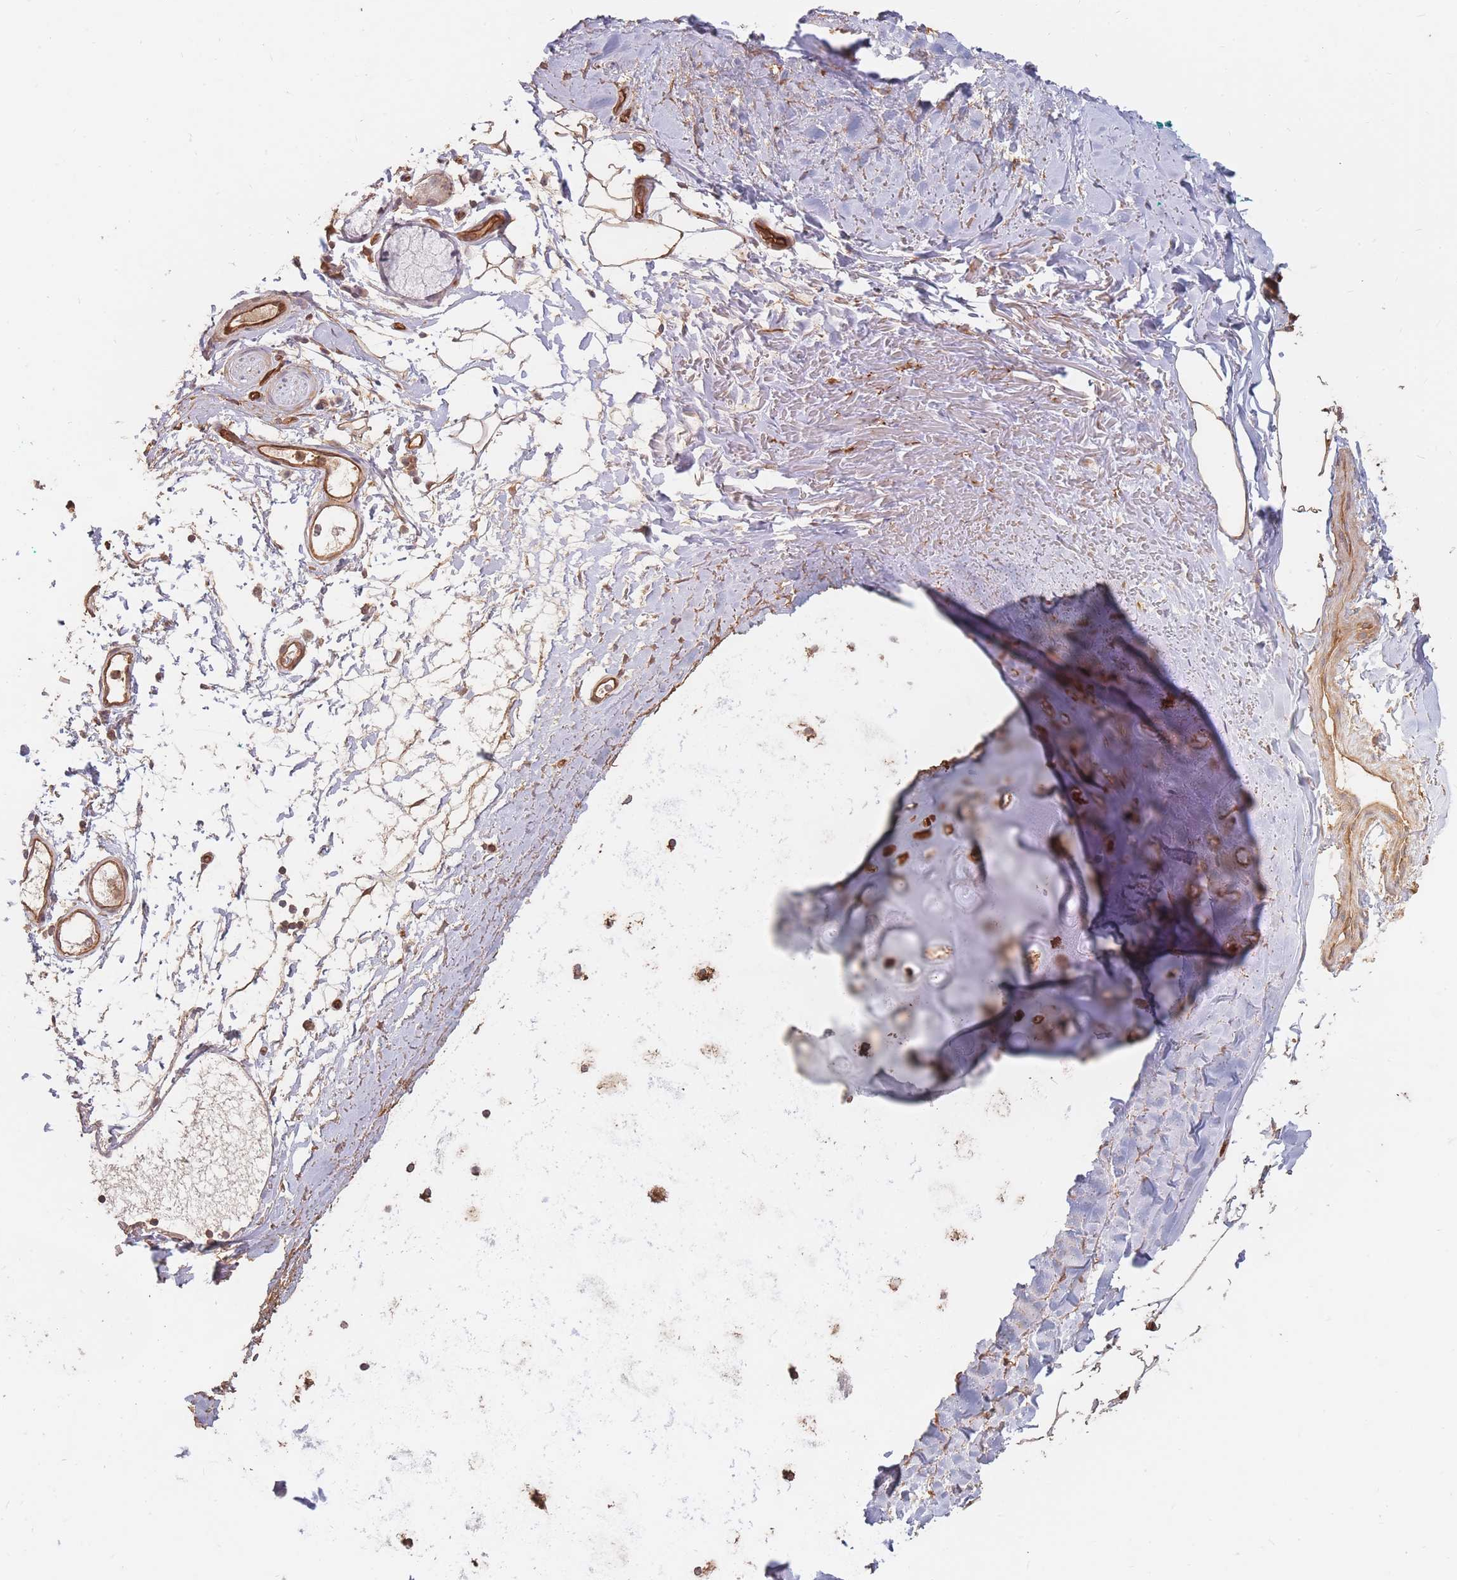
{"staining": {"intensity": "moderate", "quantity": ">75%", "location": "cytoplasmic/membranous"}, "tissue": "adipose tissue", "cell_type": "Adipocytes", "image_type": "normal", "snomed": [{"axis": "morphology", "description": "Normal tissue, NOS"}, {"axis": "topography", "description": "Cartilage tissue"}, {"axis": "topography", "description": "Bronchus"}], "caption": "Moderate cytoplasmic/membranous protein positivity is identified in about >75% of adipocytes in adipose tissue.", "gene": "PLS3", "patient": {"sex": "female", "age": 72}}